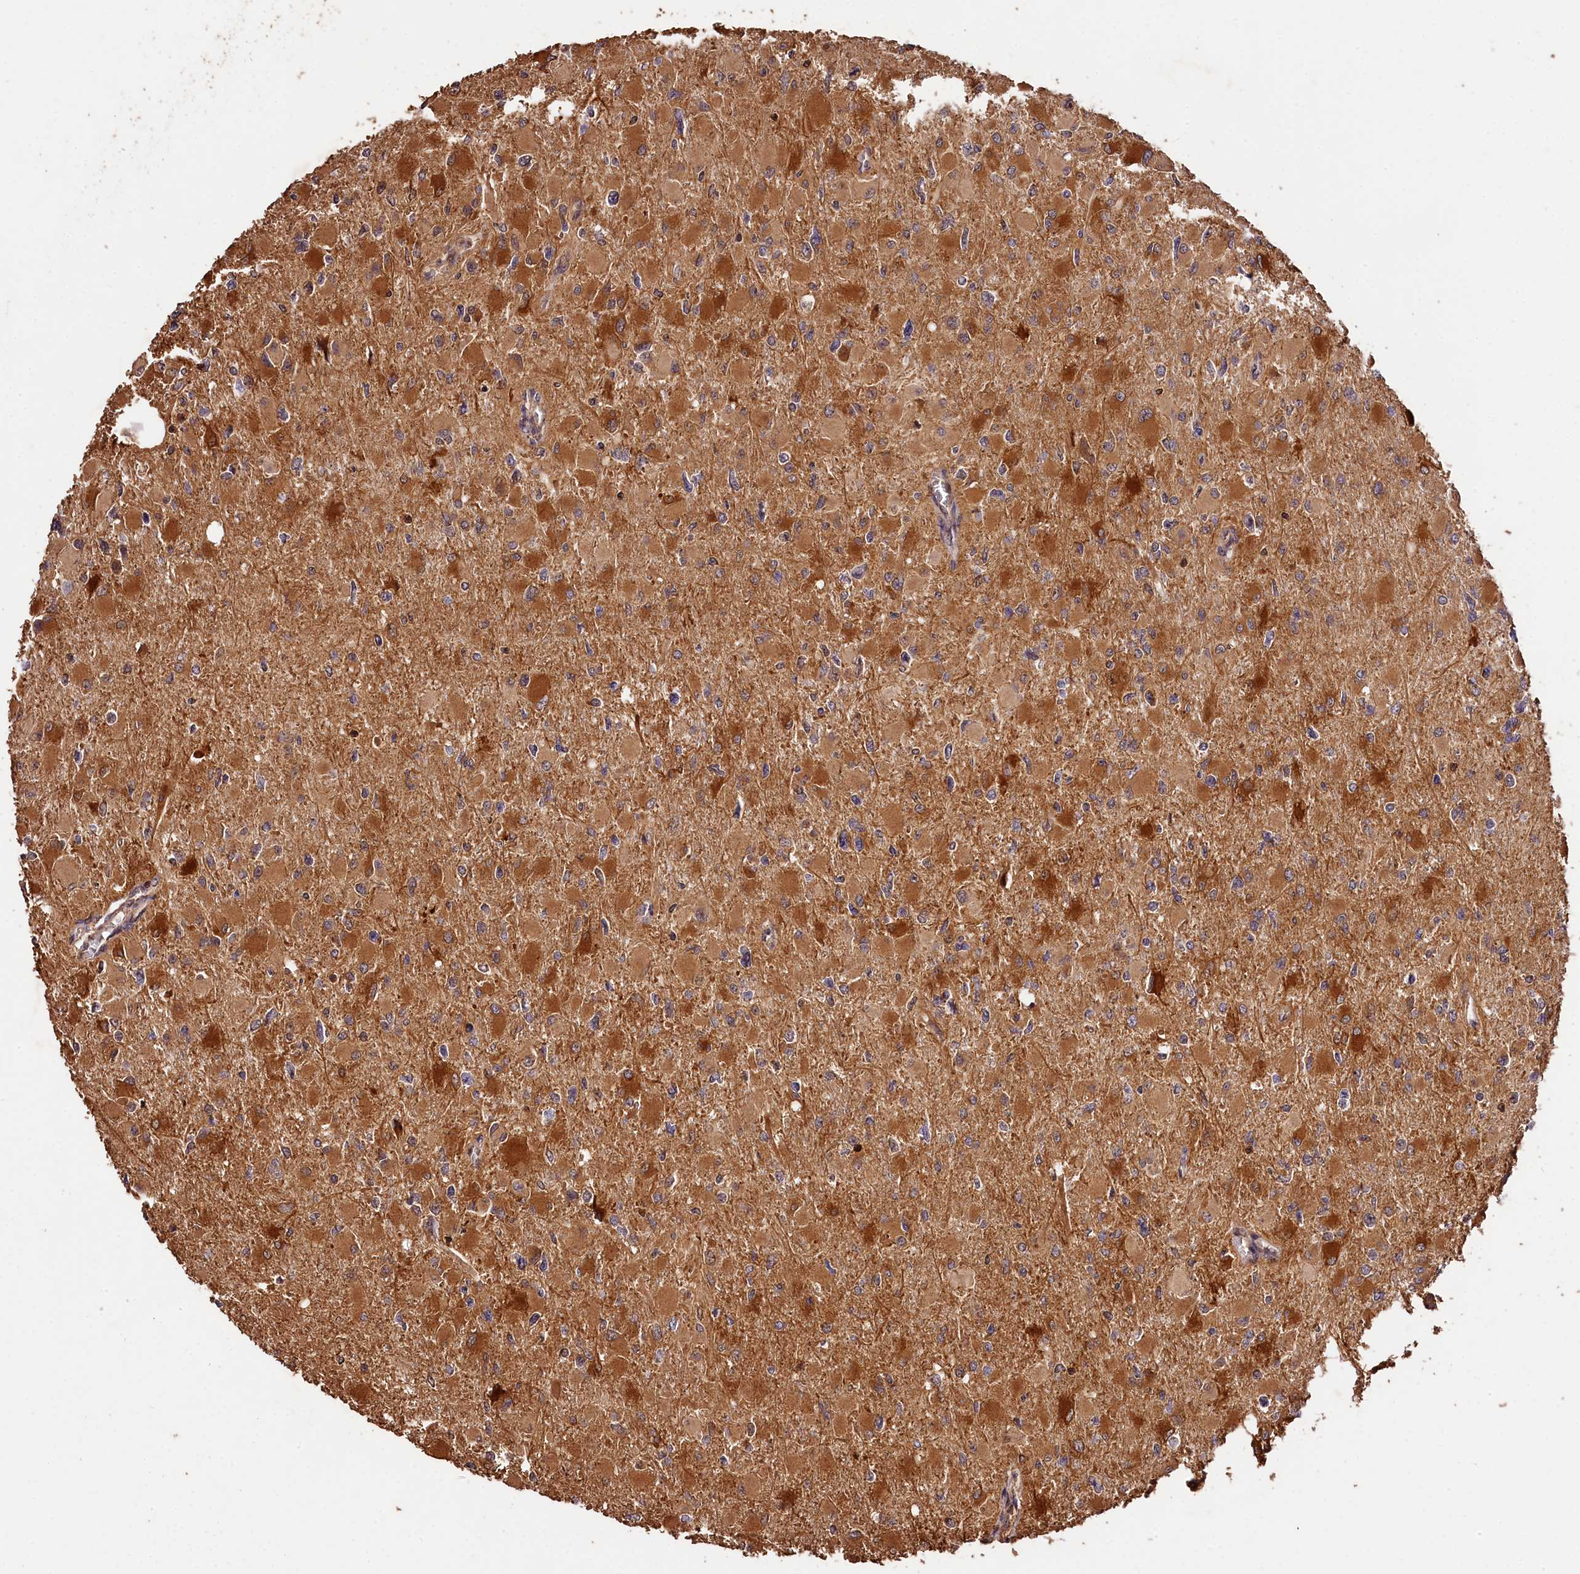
{"staining": {"intensity": "moderate", "quantity": "25%-75%", "location": "cytoplasmic/membranous"}, "tissue": "glioma", "cell_type": "Tumor cells", "image_type": "cancer", "snomed": [{"axis": "morphology", "description": "Glioma, malignant, High grade"}, {"axis": "topography", "description": "Cerebral cortex"}], "caption": "A brown stain labels moderate cytoplasmic/membranous expression of a protein in human glioma tumor cells.", "gene": "KPTN", "patient": {"sex": "female", "age": 36}}